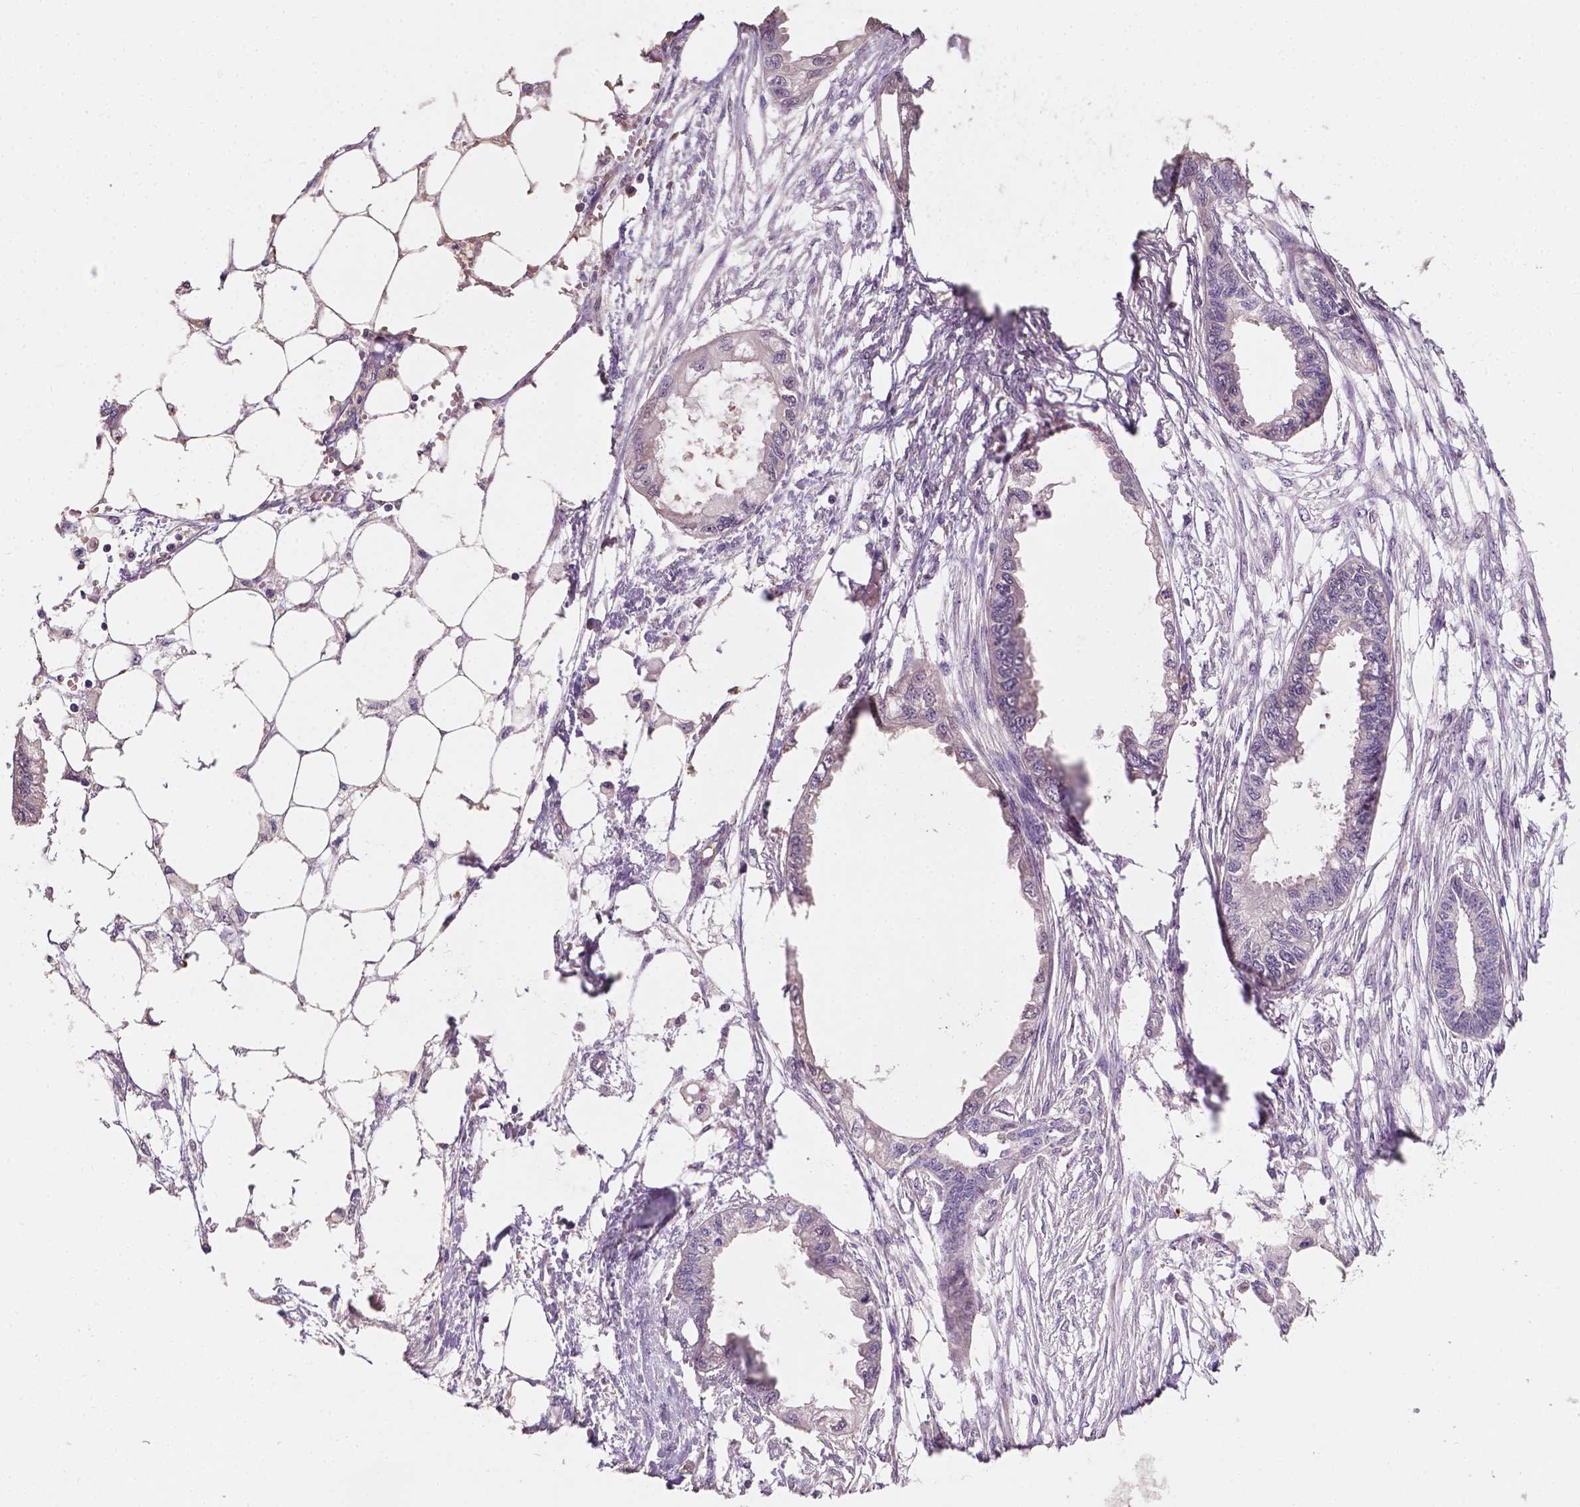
{"staining": {"intensity": "negative", "quantity": "none", "location": "none"}, "tissue": "endometrial cancer", "cell_type": "Tumor cells", "image_type": "cancer", "snomed": [{"axis": "morphology", "description": "Adenocarcinoma, NOS"}, {"axis": "morphology", "description": "Adenocarcinoma, metastatic, NOS"}, {"axis": "topography", "description": "Adipose tissue"}, {"axis": "topography", "description": "Endometrium"}], "caption": "Protein analysis of endometrial cancer reveals no significant staining in tumor cells. The staining is performed using DAB (3,3'-diaminobenzidine) brown chromogen with nuclei counter-stained in using hematoxylin.", "gene": "MROH6", "patient": {"sex": "female", "age": 67}}